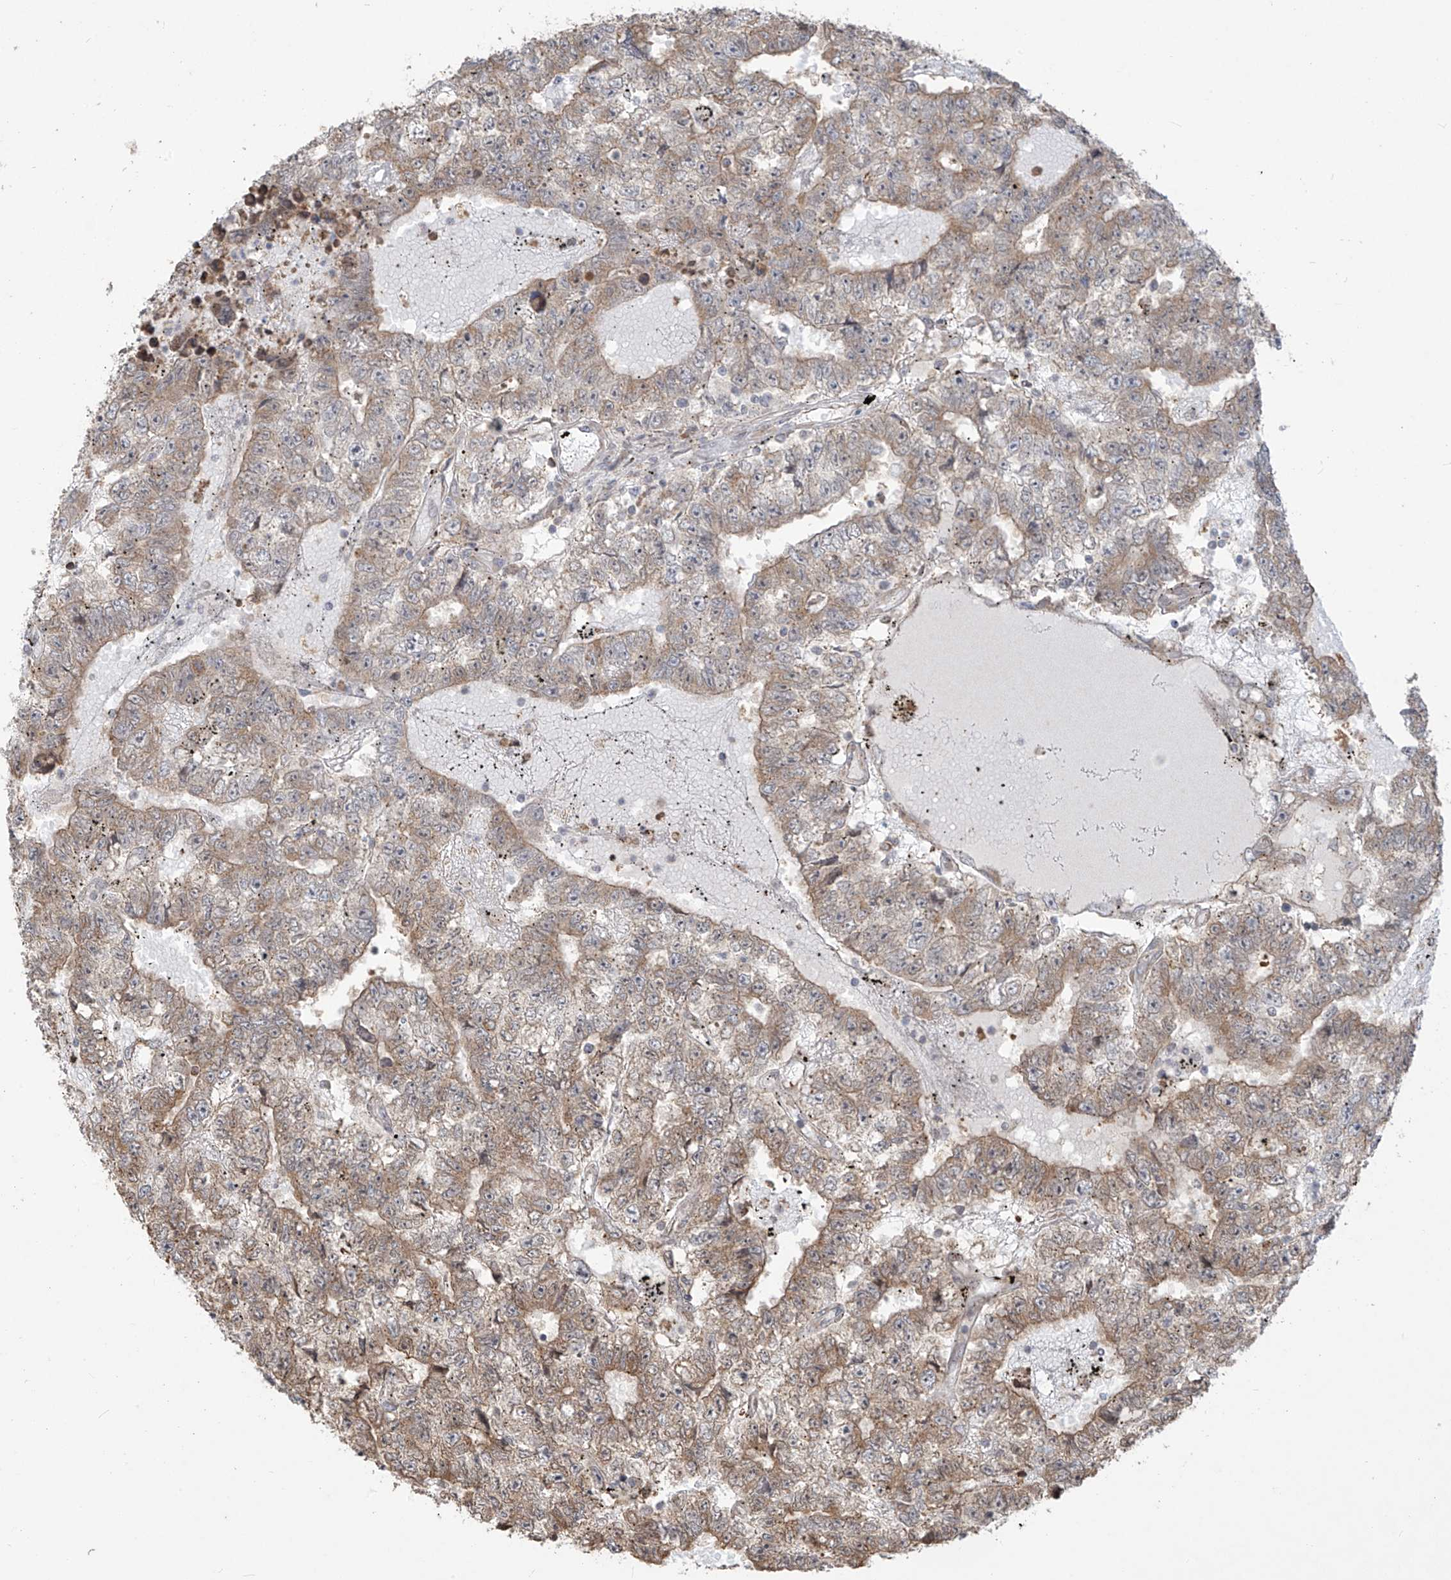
{"staining": {"intensity": "moderate", "quantity": "25%-75%", "location": "cytoplasmic/membranous"}, "tissue": "testis cancer", "cell_type": "Tumor cells", "image_type": "cancer", "snomed": [{"axis": "morphology", "description": "Carcinoma, Embryonal, NOS"}, {"axis": "topography", "description": "Testis"}], "caption": "Immunohistochemical staining of human embryonal carcinoma (testis) shows medium levels of moderate cytoplasmic/membranous protein expression in approximately 25%-75% of tumor cells.", "gene": "PLEKHM3", "patient": {"sex": "male", "age": 25}}